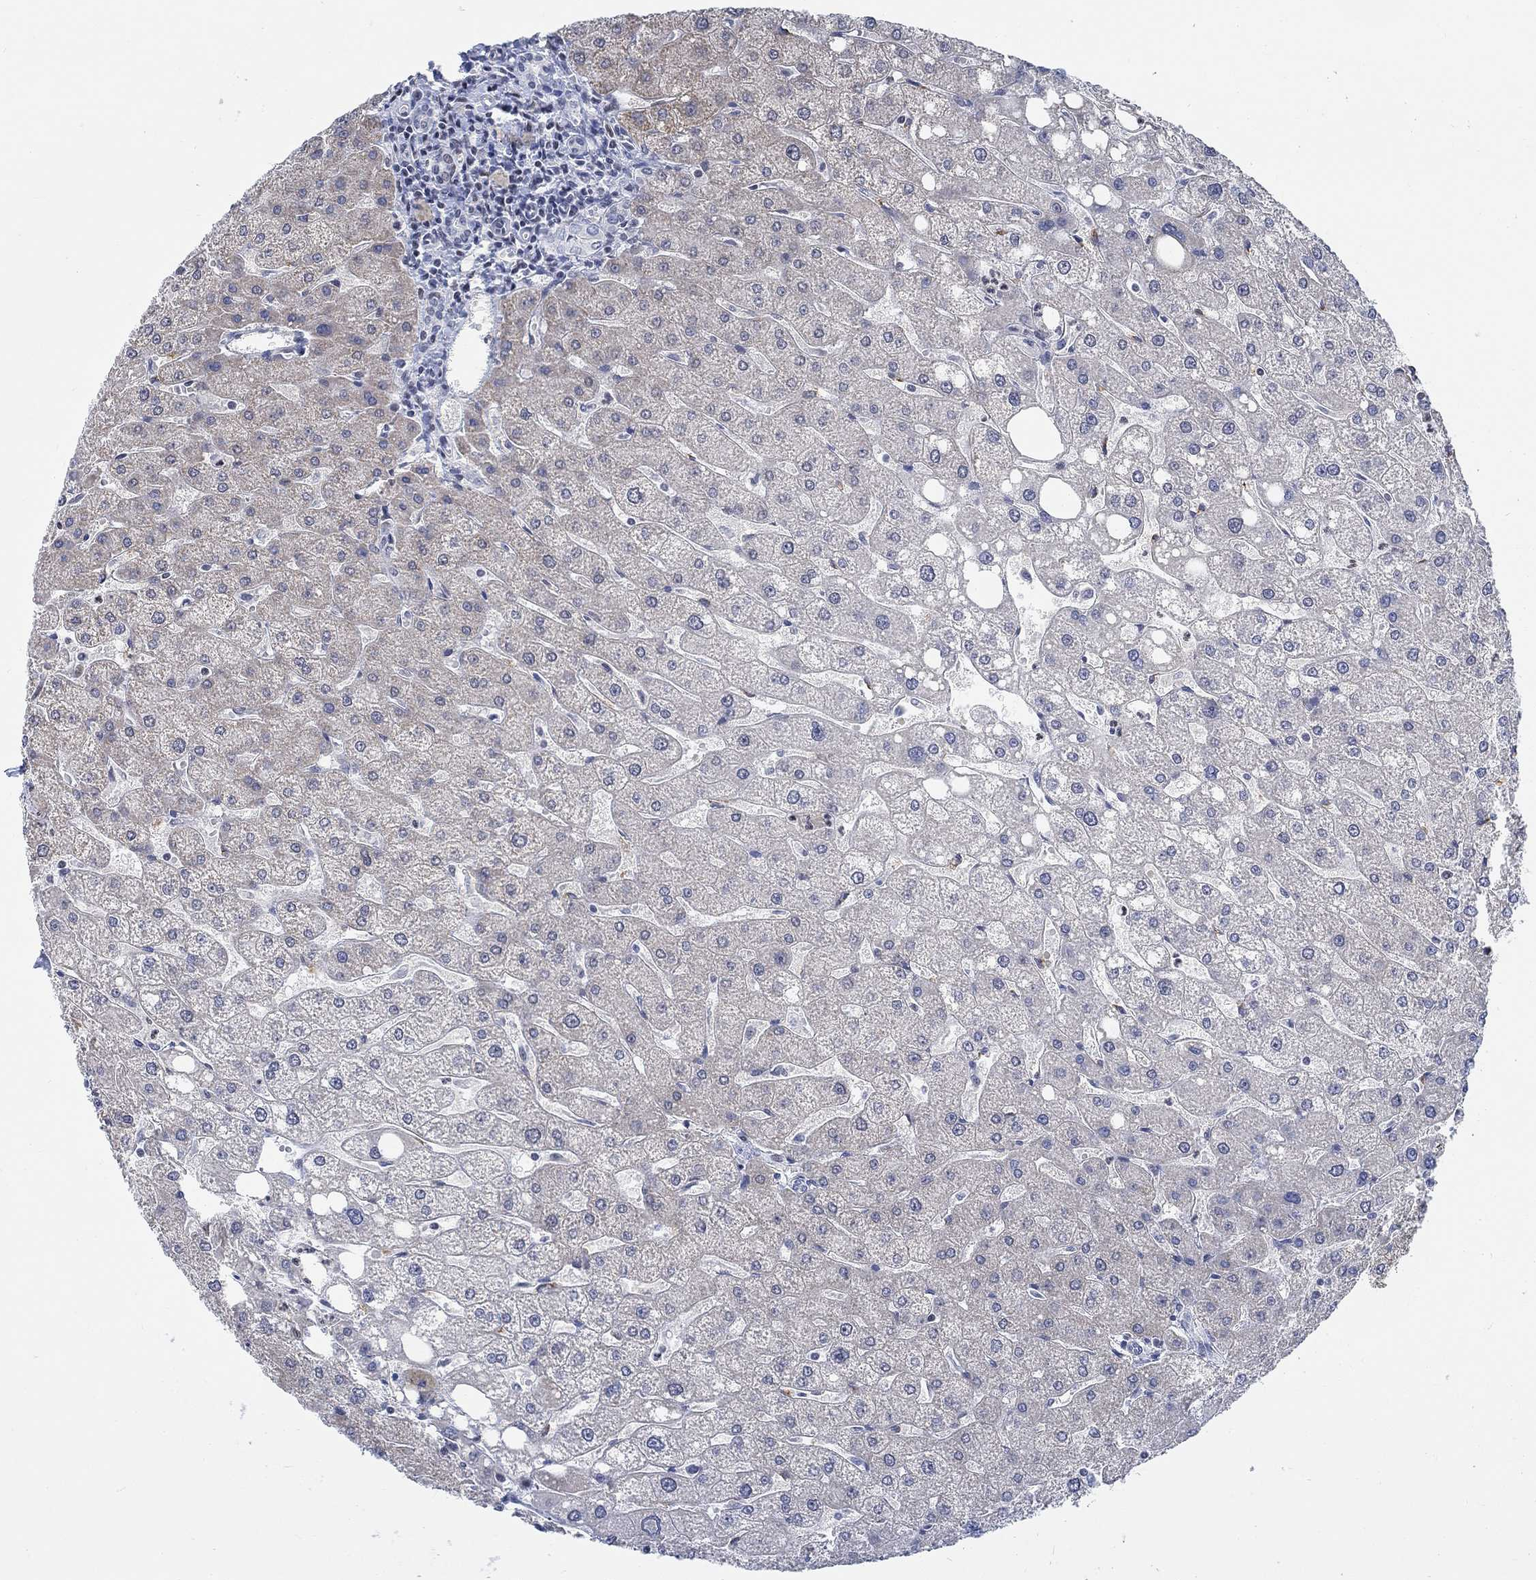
{"staining": {"intensity": "negative", "quantity": "none", "location": "none"}, "tissue": "liver", "cell_type": "Cholangiocytes", "image_type": "normal", "snomed": [{"axis": "morphology", "description": "Normal tissue, NOS"}, {"axis": "topography", "description": "Liver"}], "caption": "Photomicrograph shows no significant protein expression in cholangiocytes of unremarkable liver. (Brightfield microscopy of DAB (3,3'-diaminobenzidine) IHC at high magnification).", "gene": "KCNH8", "patient": {"sex": "male", "age": 67}}